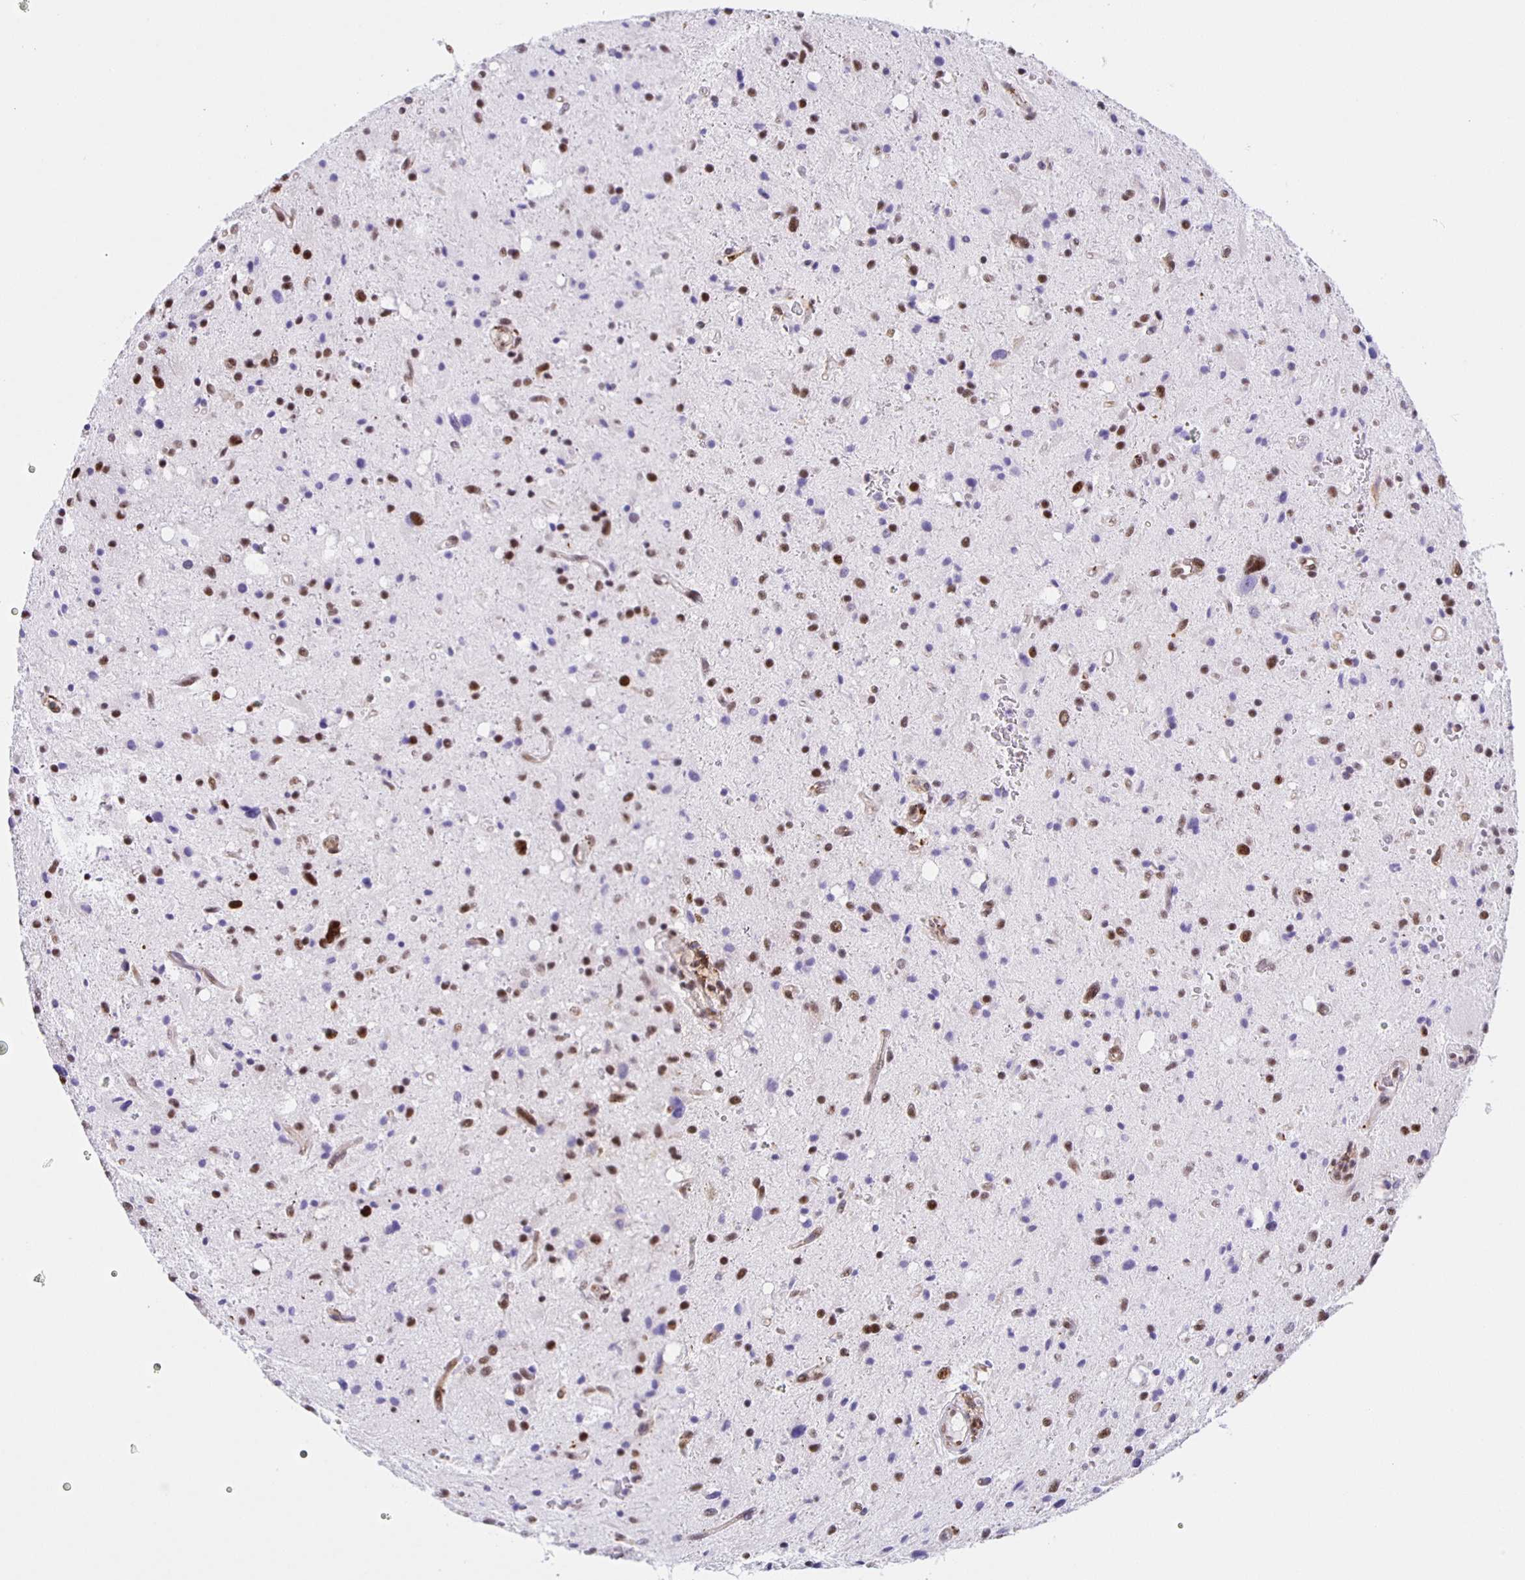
{"staining": {"intensity": "moderate", "quantity": "25%-75%", "location": "nuclear"}, "tissue": "glioma", "cell_type": "Tumor cells", "image_type": "cancer", "snomed": [{"axis": "morphology", "description": "Glioma, malignant, Low grade"}, {"axis": "topography", "description": "Brain"}], "caption": "Immunohistochemistry photomicrograph of malignant low-grade glioma stained for a protein (brown), which shows medium levels of moderate nuclear expression in approximately 25%-75% of tumor cells.", "gene": "ZRANB2", "patient": {"sex": "female", "age": 58}}